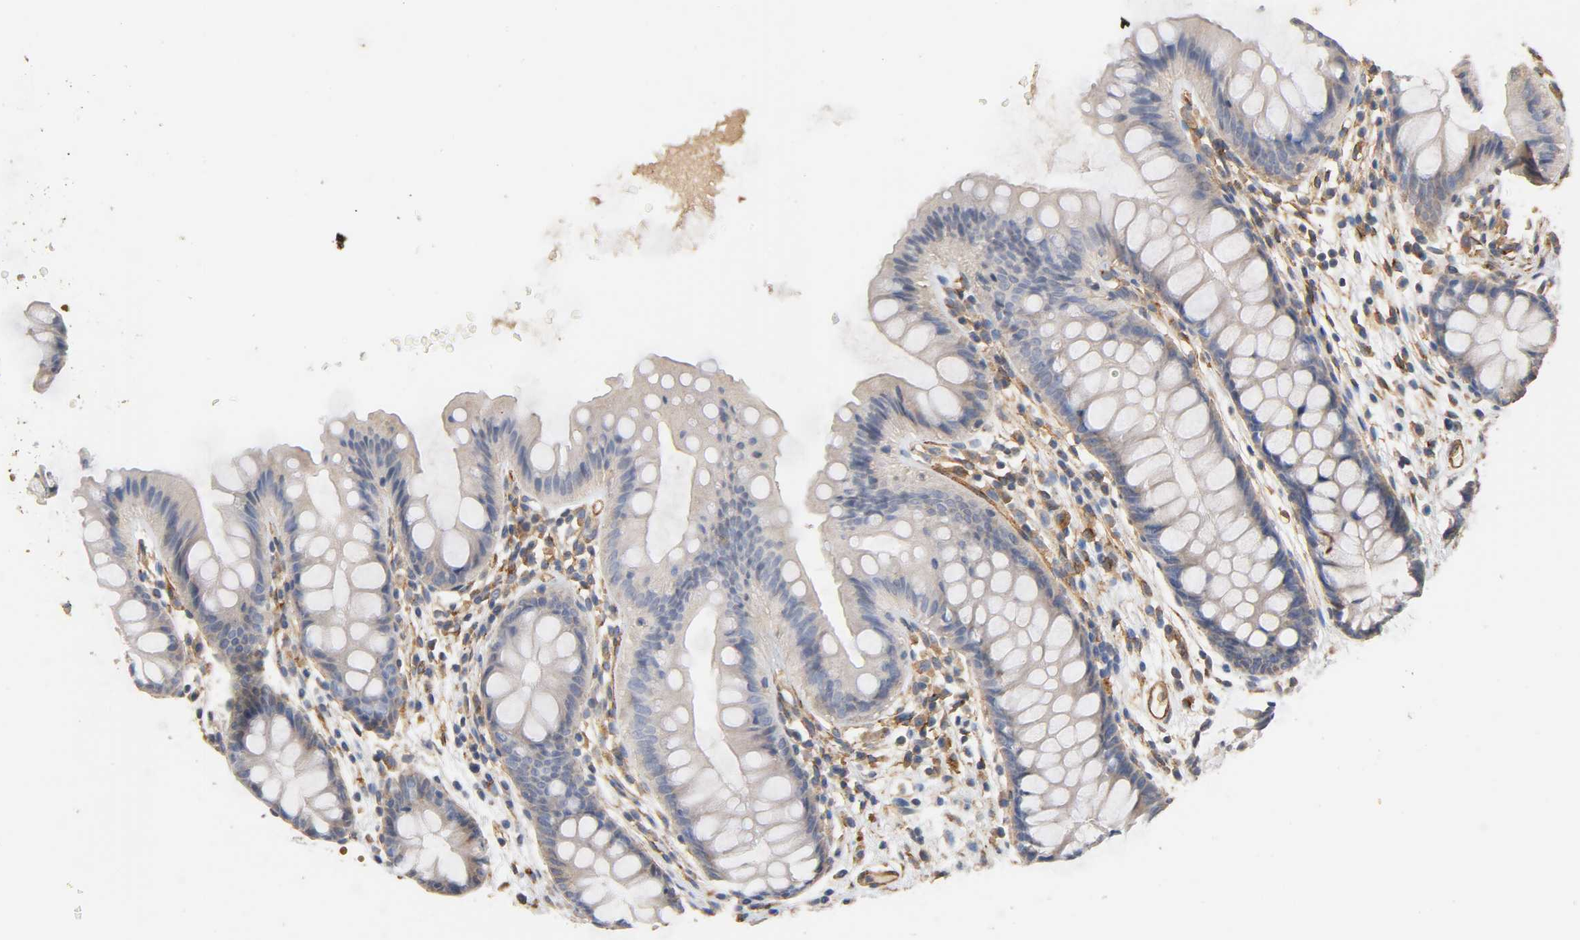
{"staining": {"intensity": "moderate", "quantity": ">75%", "location": "cytoplasmic/membranous"}, "tissue": "colon", "cell_type": "Endothelial cells", "image_type": "normal", "snomed": [{"axis": "morphology", "description": "Normal tissue, NOS"}, {"axis": "topography", "description": "Smooth muscle"}, {"axis": "topography", "description": "Colon"}], "caption": "This image demonstrates immunohistochemistry staining of unremarkable human colon, with medium moderate cytoplasmic/membranous positivity in about >75% of endothelial cells.", "gene": "IFITM2", "patient": {"sex": "male", "age": 67}}